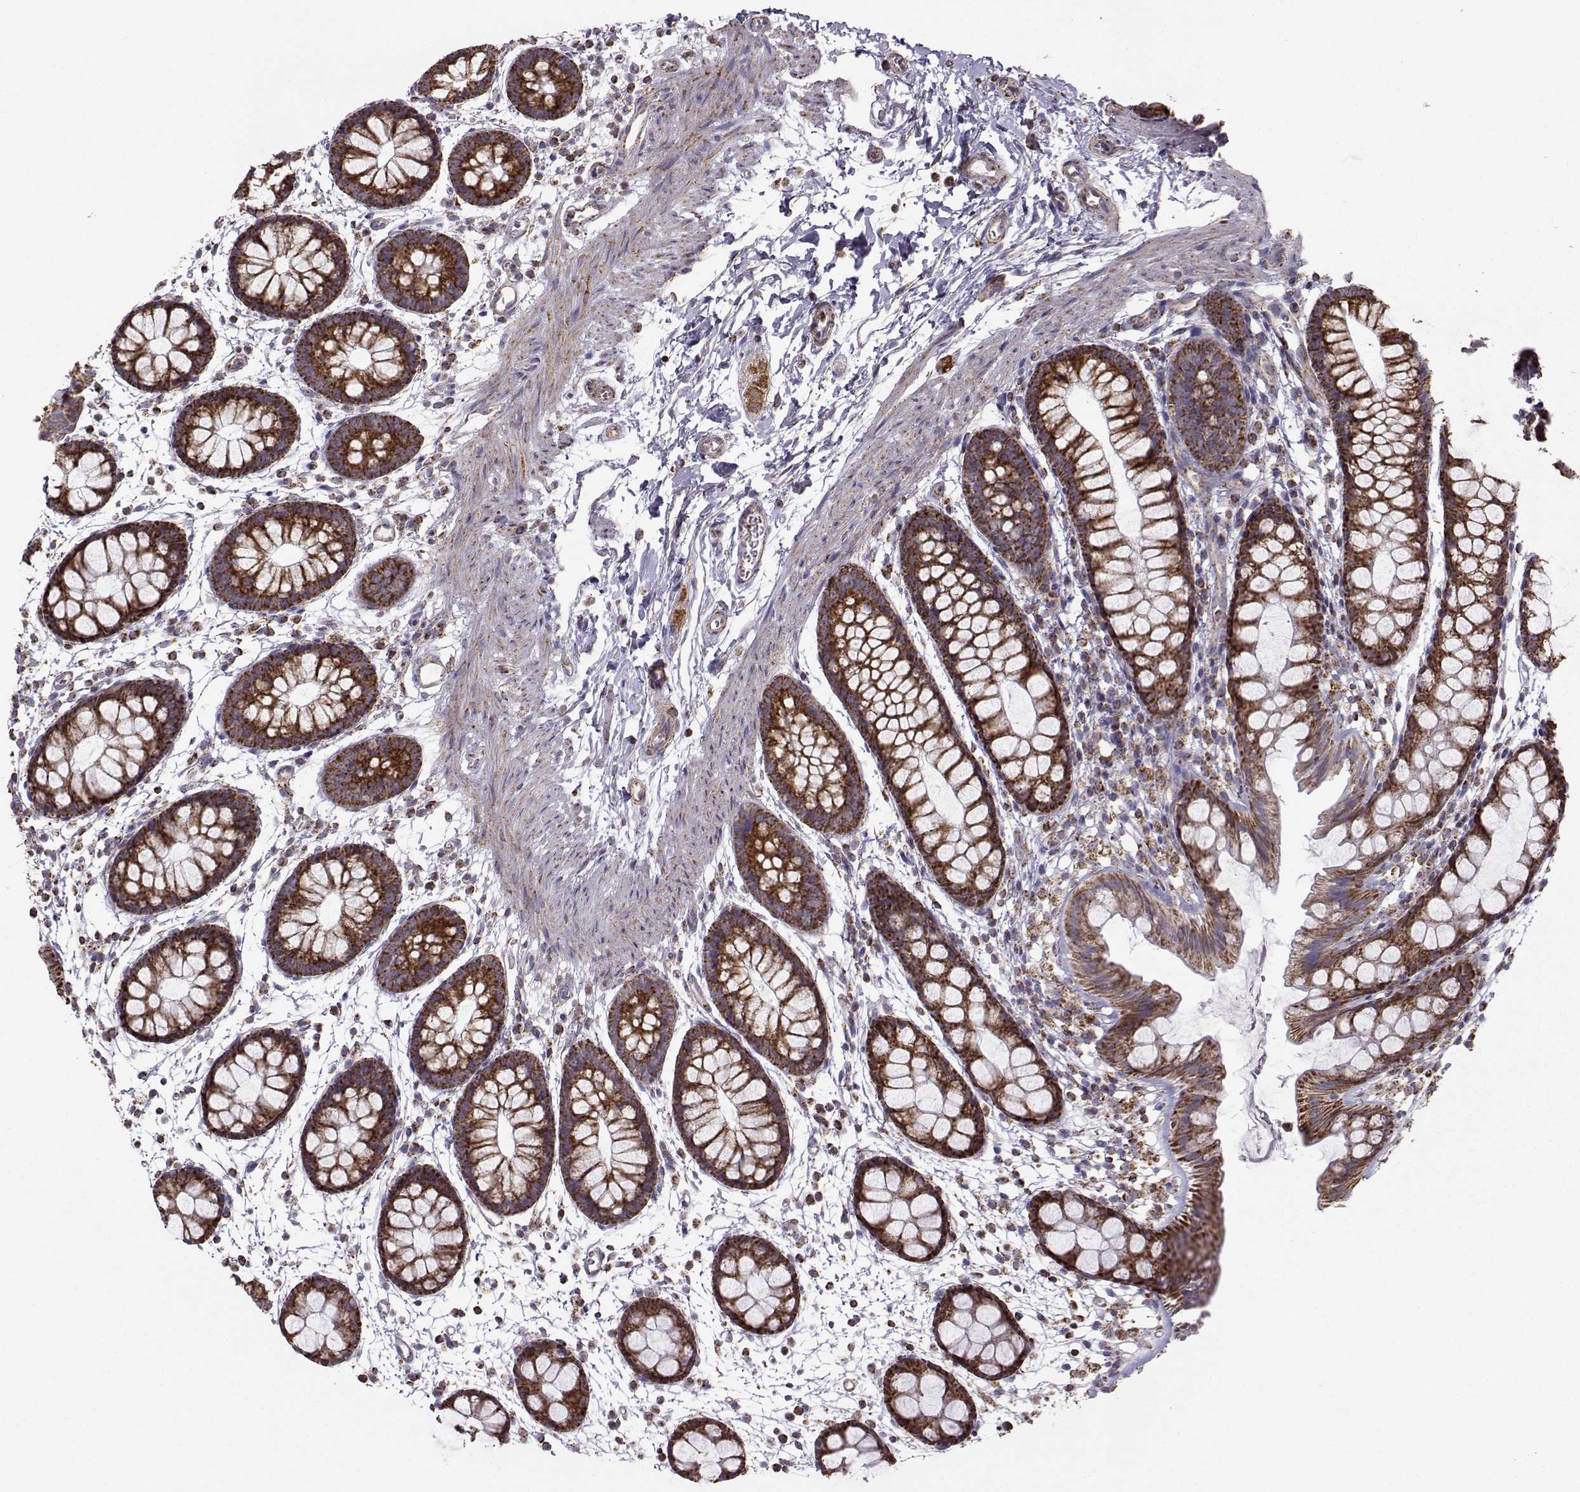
{"staining": {"intensity": "strong", "quantity": ">75%", "location": "cytoplasmic/membranous"}, "tissue": "rectum", "cell_type": "Glandular cells", "image_type": "normal", "snomed": [{"axis": "morphology", "description": "Normal tissue, NOS"}, {"axis": "topography", "description": "Rectum"}], "caption": "Immunohistochemical staining of benign human rectum displays >75% levels of strong cytoplasmic/membranous protein expression in about >75% of glandular cells. Nuclei are stained in blue.", "gene": "NECAB3", "patient": {"sex": "male", "age": 57}}